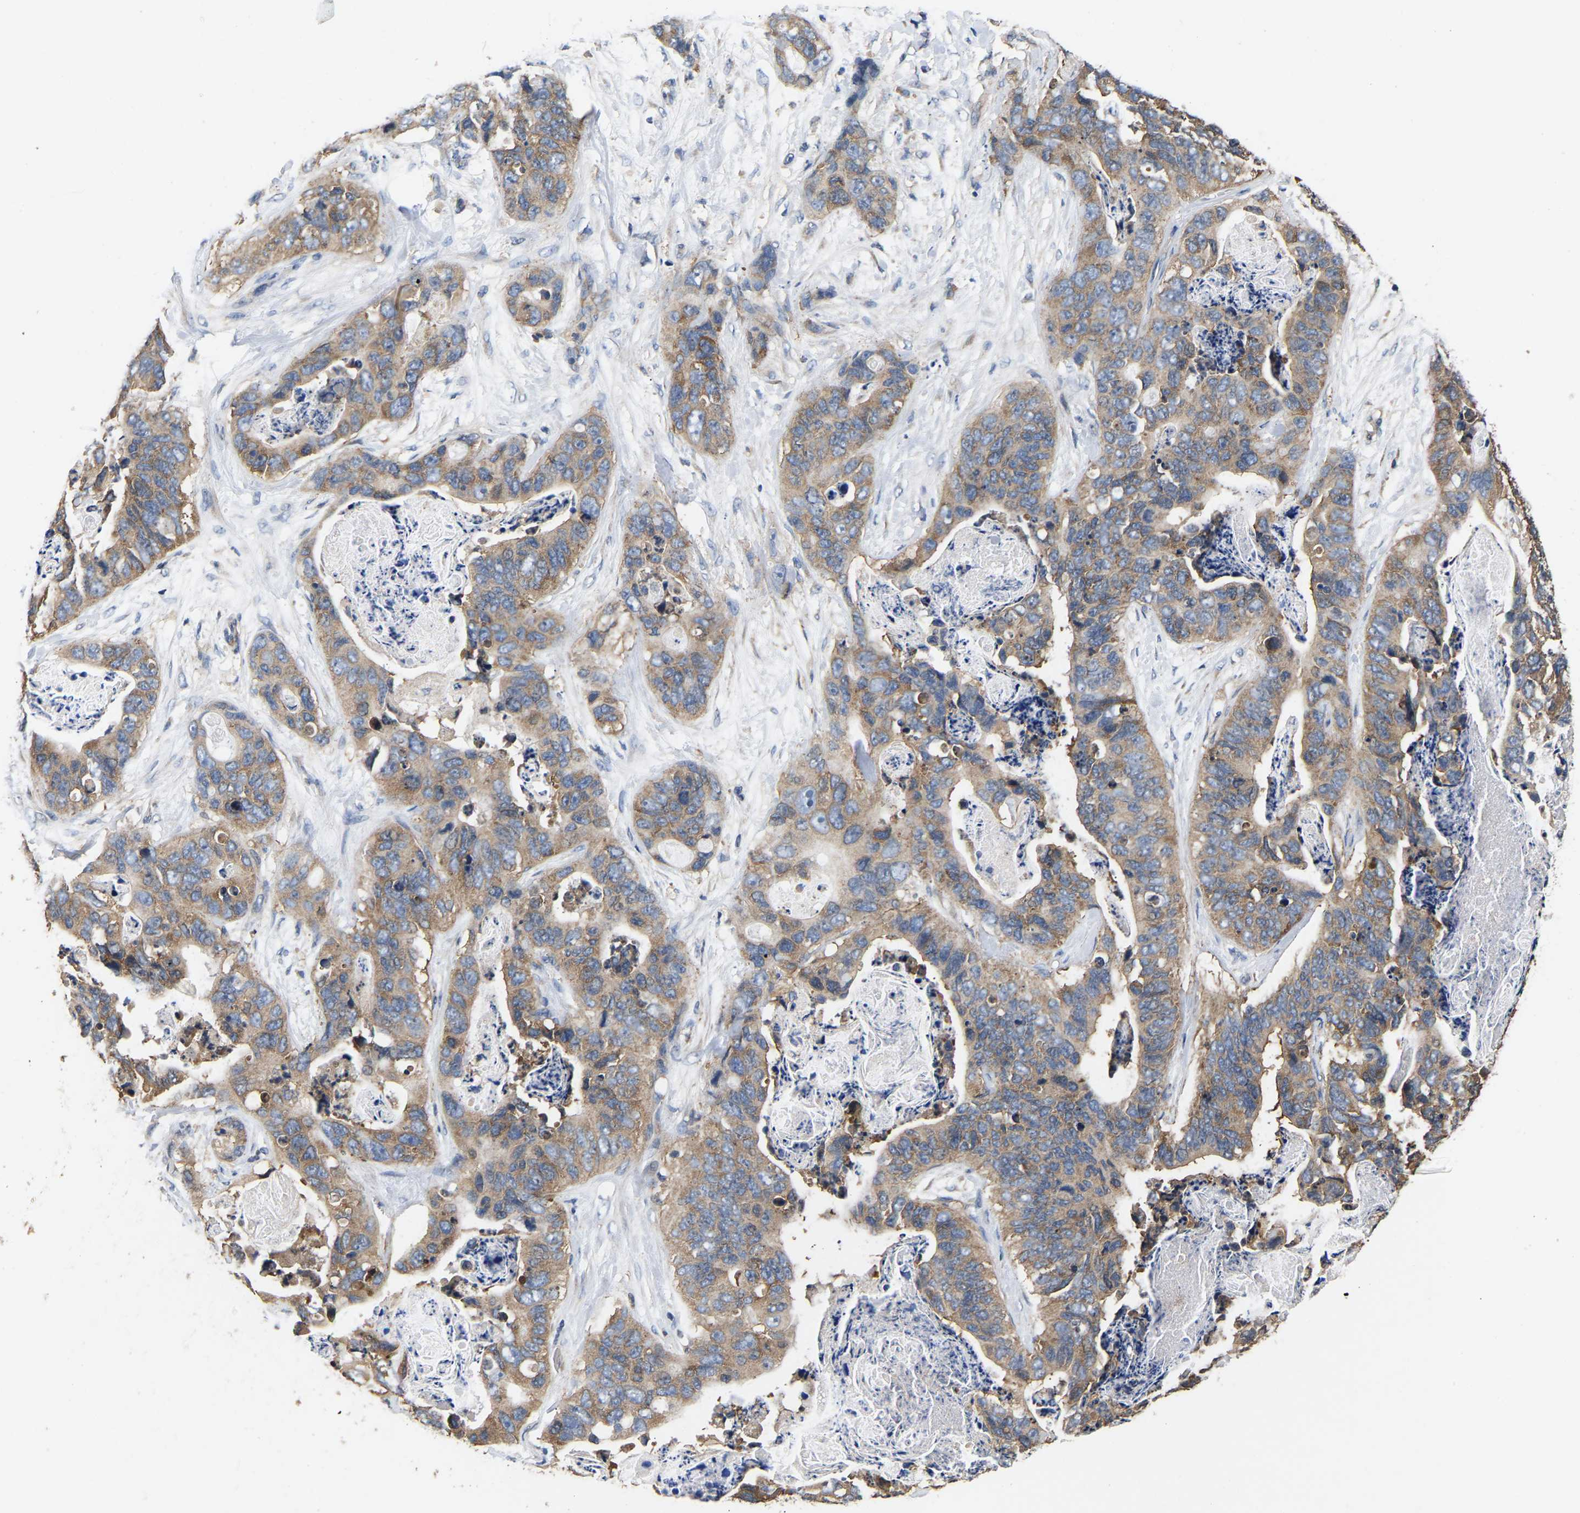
{"staining": {"intensity": "weak", "quantity": ">75%", "location": "cytoplasmic/membranous"}, "tissue": "stomach cancer", "cell_type": "Tumor cells", "image_type": "cancer", "snomed": [{"axis": "morphology", "description": "Adenocarcinoma, NOS"}, {"axis": "topography", "description": "Stomach"}], "caption": "Protein staining by immunohistochemistry (IHC) shows weak cytoplasmic/membranous staining in approximately >75% of tumor cells in stomach cancer (adenocarcinoma).", "gene": "AIMP2", "patient": {"sex": "female", "age": 89}}